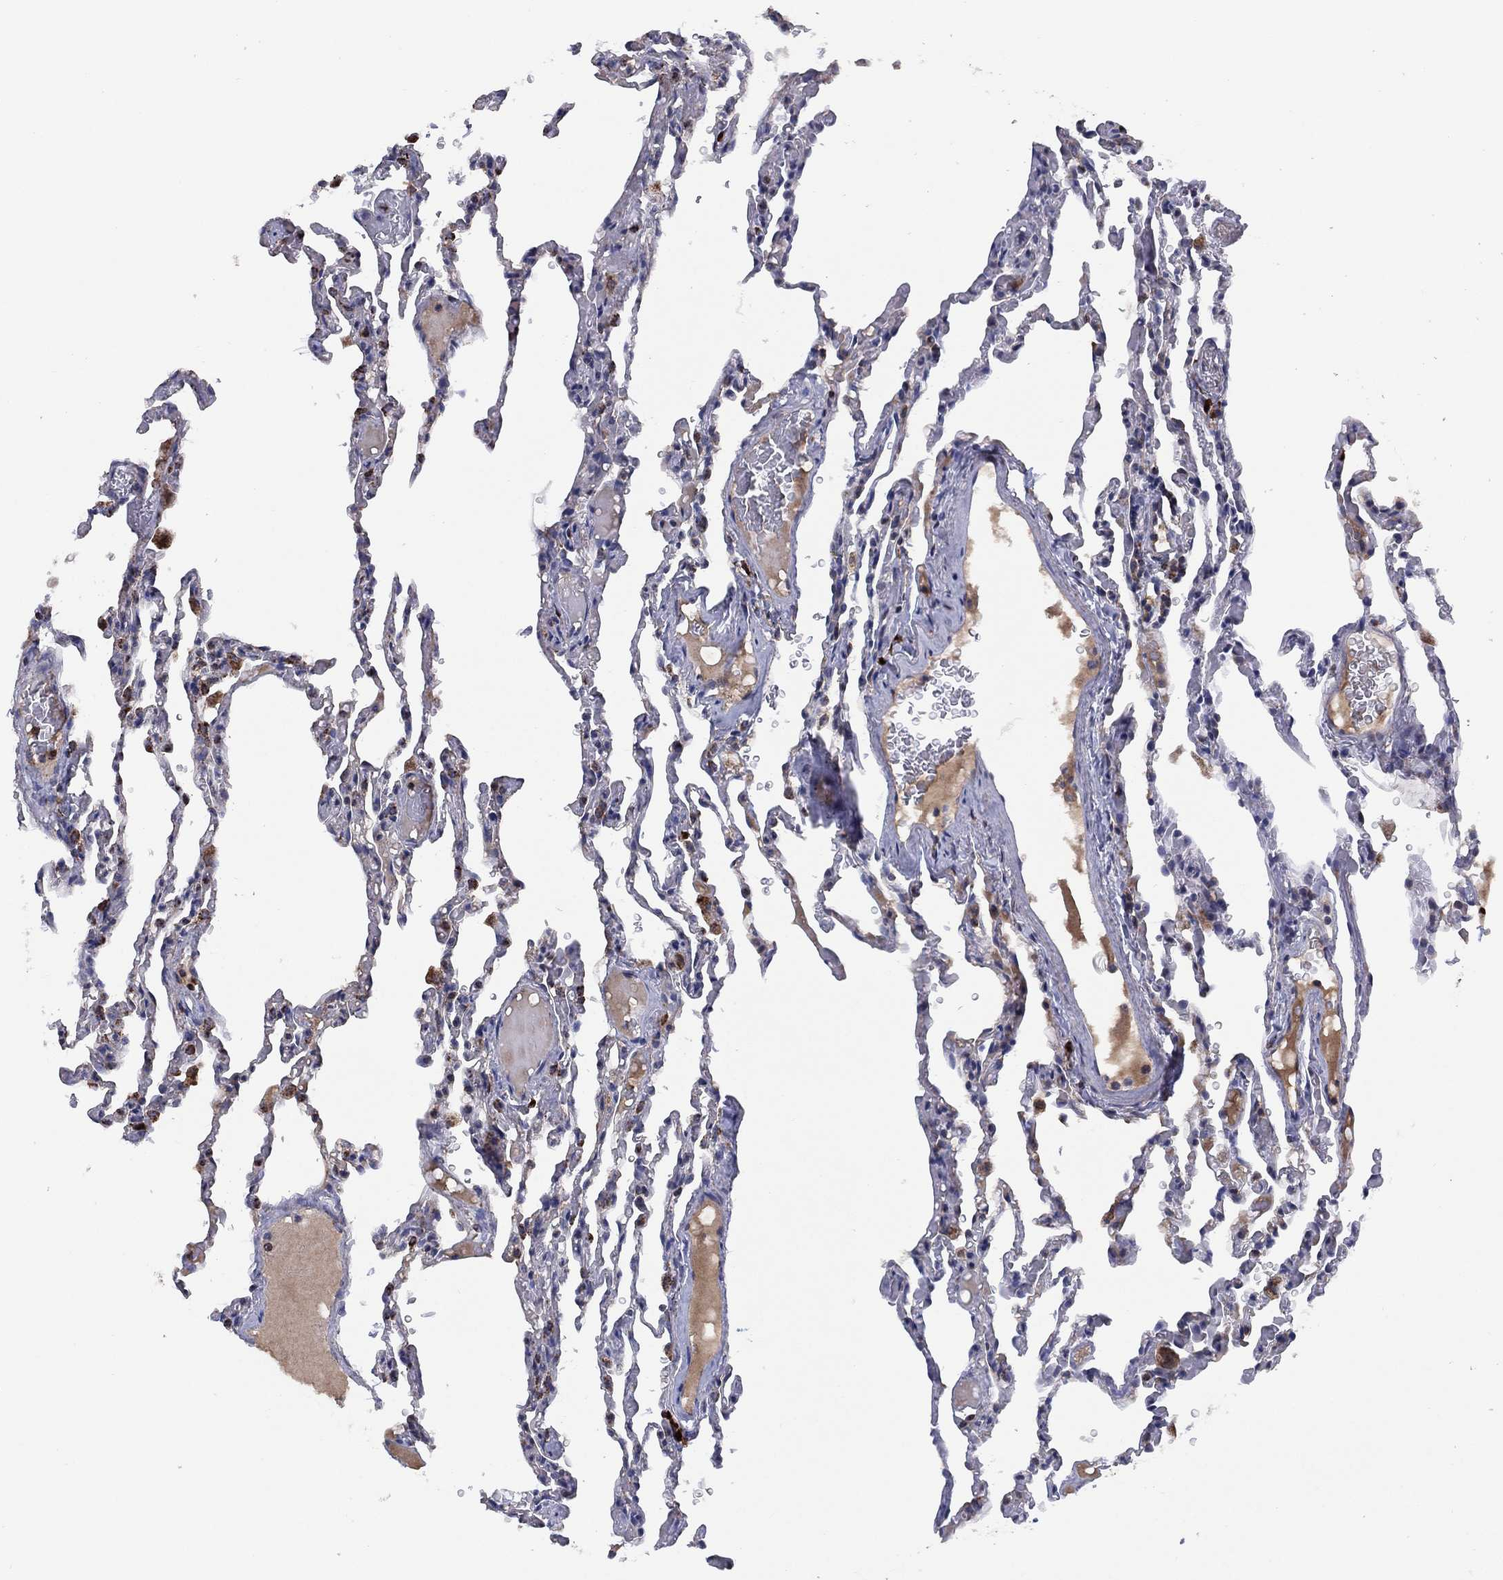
{"staining": {"intensity": "moderate", "quantity": "<25%", "location": "cytoplasmic/membranous"}, "tissue": "lung", "cell_type": "Alveolar cells", "image_type": "normal", "snomed": [{"axis": "morphology", "description": "Normal tissue, NOS"}, {"axis": "topography", "description": "Lung"}], "caption": "A high-resolution photomicrograph shows immunohistochemistry (IHC) staining of normal lung, which displays moderate cytoplasmic/membranous expression in approximately <25% of alveolar cells.", "gene": "PPP2R5A", "patient": {"sex": "female", "age": 43}}